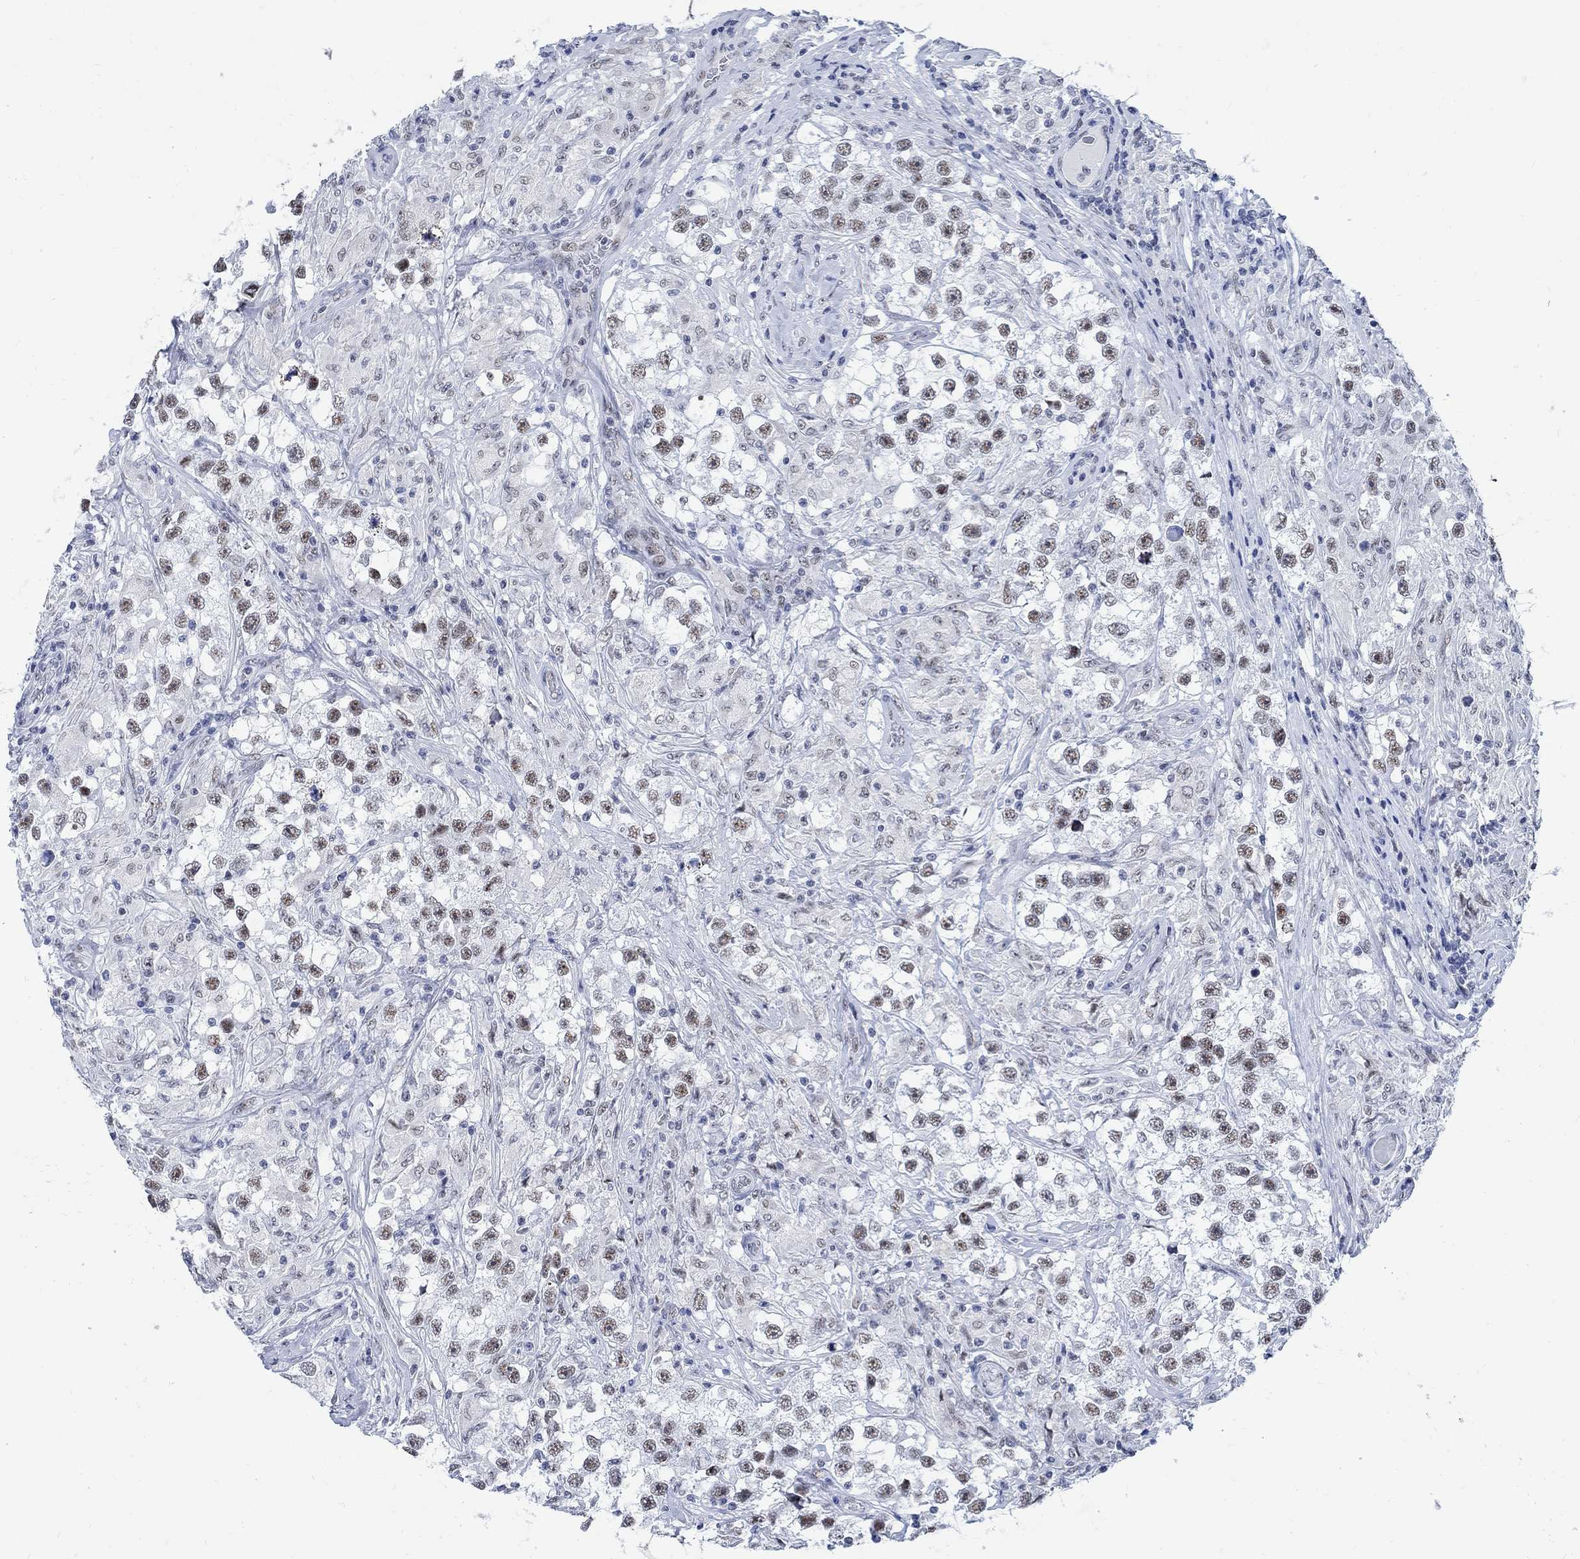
{"staining": {"intensity": "weak", "quantity": "25%-75%", "location": "nuclear"}, "tissue": "testis cancer", "cell_type": "Tumor cells", "image_type": "cancer", "snomed": [{"axis": "morphology", "description": "Seminoma, NOS"}, {"axis": "topography", "description": "Testis"}], "caption": "Immunohistochemical staining of human testis seminoma demonstrates weak nuclear protein positivity in approximately 25%-75% of tumor cells. The staining is performed using DAB brown chromogen to label protein expression. The nuclei are counter-stained blue using hematoxylin.", "gene": "DLK1", "patient": {"sex": "male", "age": 46}}